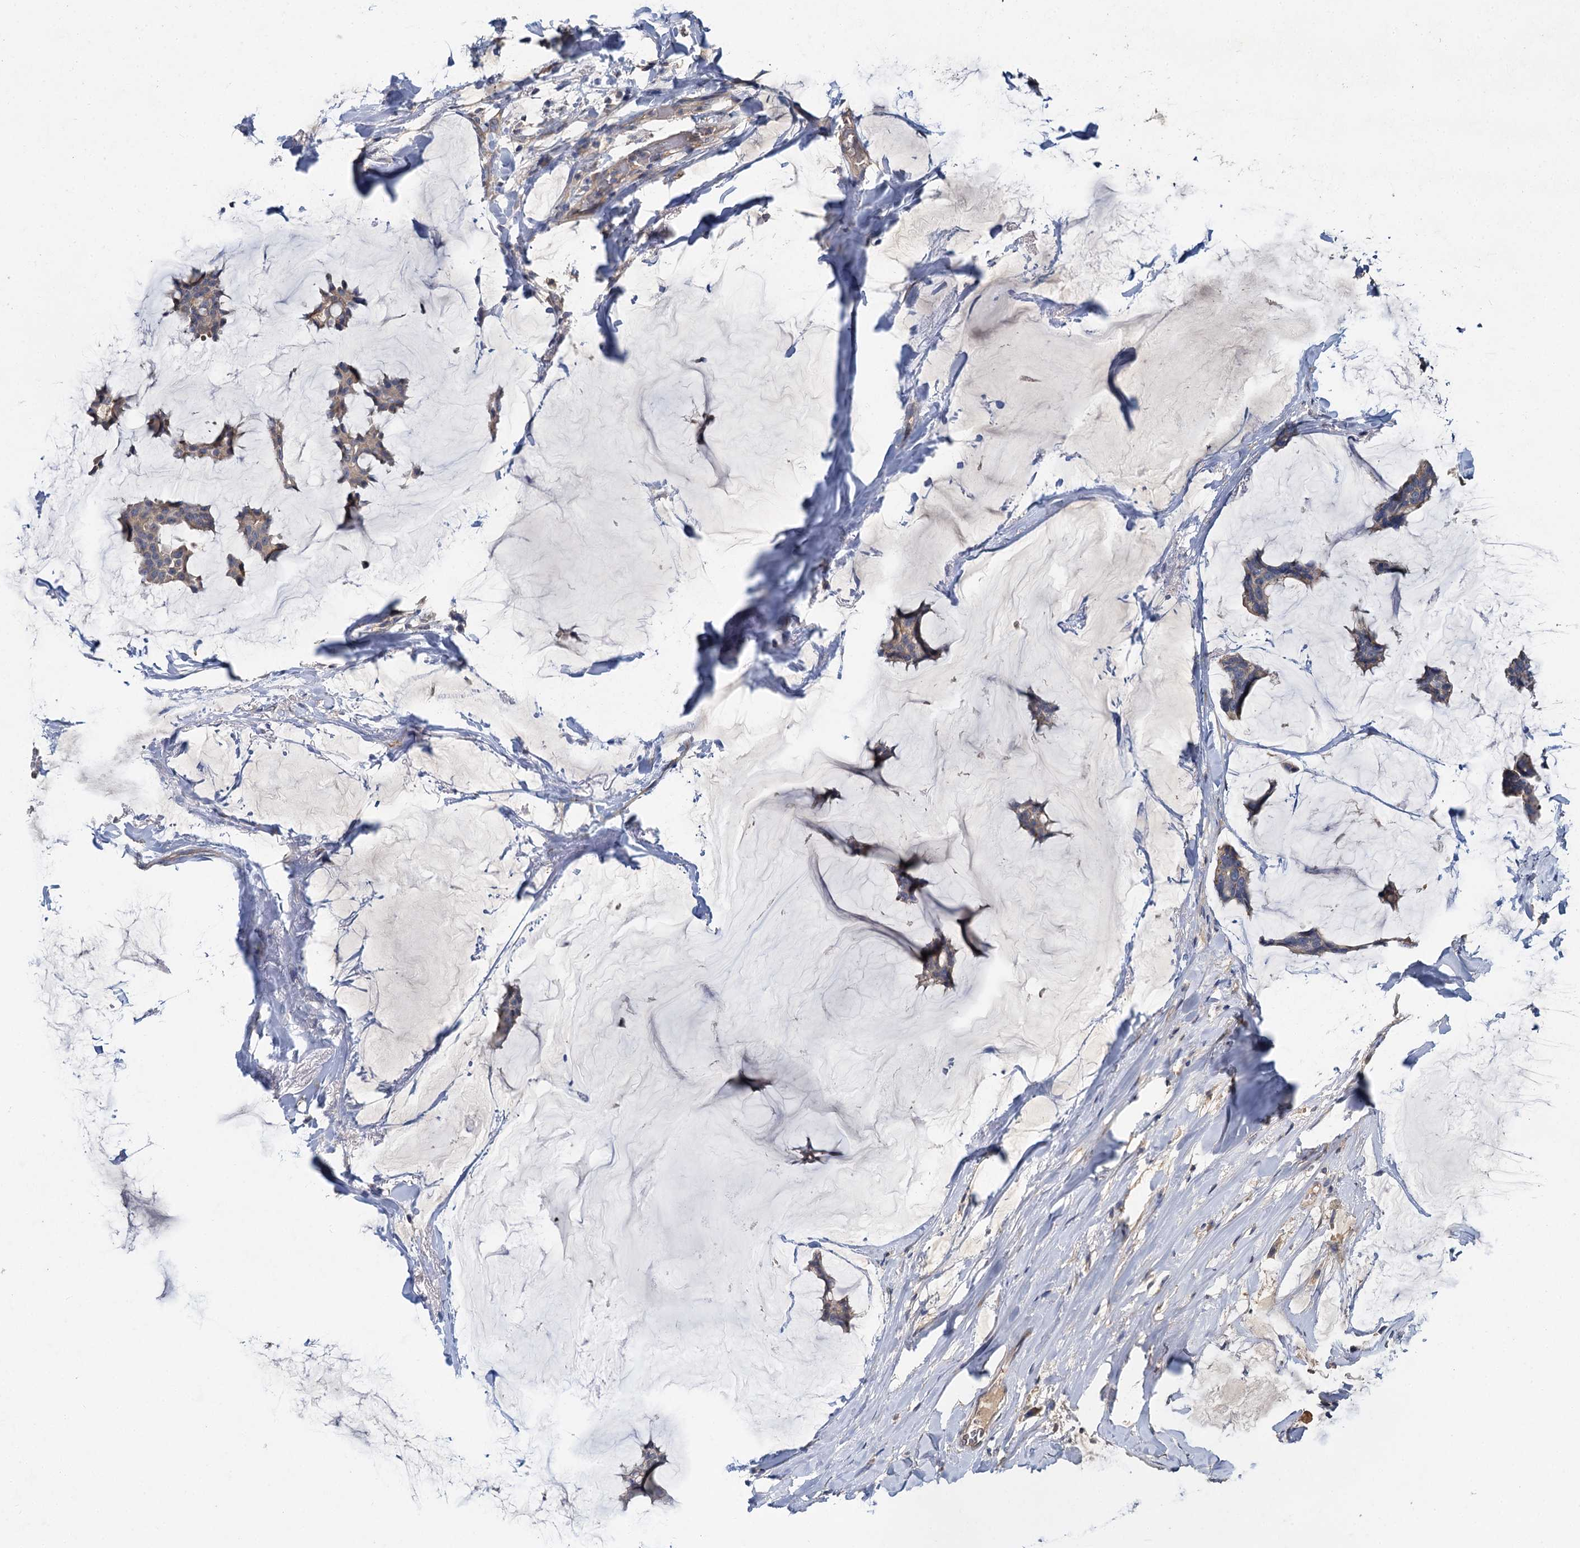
{"staining": {"intensity": "negative", "quantity": "none", "location": "none"}, "tissue": "breast cancer", "cell_type": "Tumor cells", "image_type": "cancer", "snomed": [{"axis": "morphology", "description": "Duct carcinoma"}, {"axis": "topography", "description": "Breast"}], "caption": "Image shows no significant protein expression in tumor cells of breast infiltrating ductal carcinoma.", "gene": "ZNF324", "patient": {"sex": "female", "age": 93}}